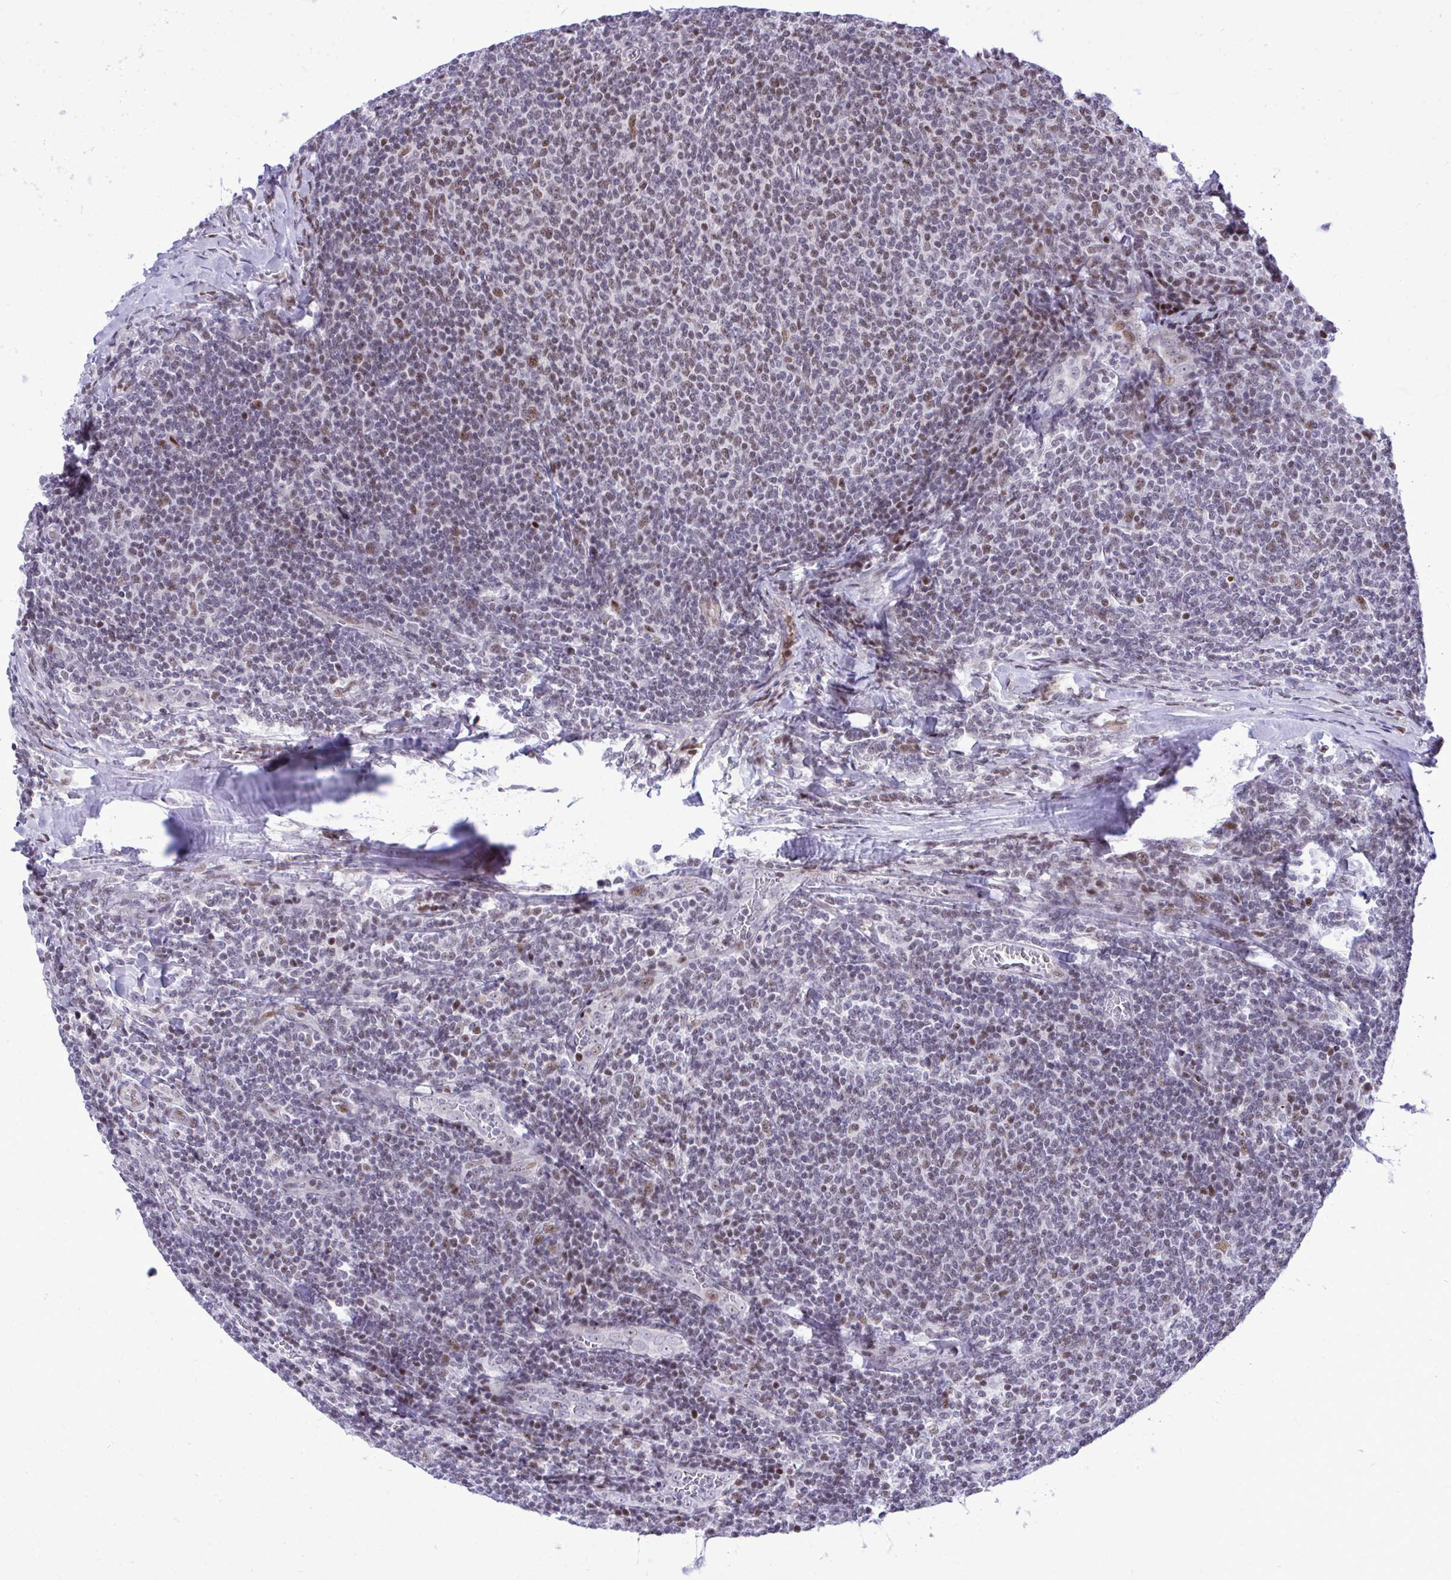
{"staining": {"intensity": "weak", "quantity": "25%-75%", "location": "nuclear"}, "tissue": "lymphoma", "cell_type": "Tumor cells", "image_type": "cancer", "snomed": [{"axis": "morphology", "description": "Malignant lymphoma, non-Hodgkin's type, Low grade"}, {"axis": "topography", "description": "Lymph node"}], "caption": "Immunohistochemistry photomicrograph of neoplastic tissue: human lymphoma stained using immunohistochemistry reveals low levels of weak protein expression localized specifically in the nuclear of tumor cells, appearing as a nuclear brown color.", "gene": "C14orf39", "patient": {"sex": "male", "age": 52}}